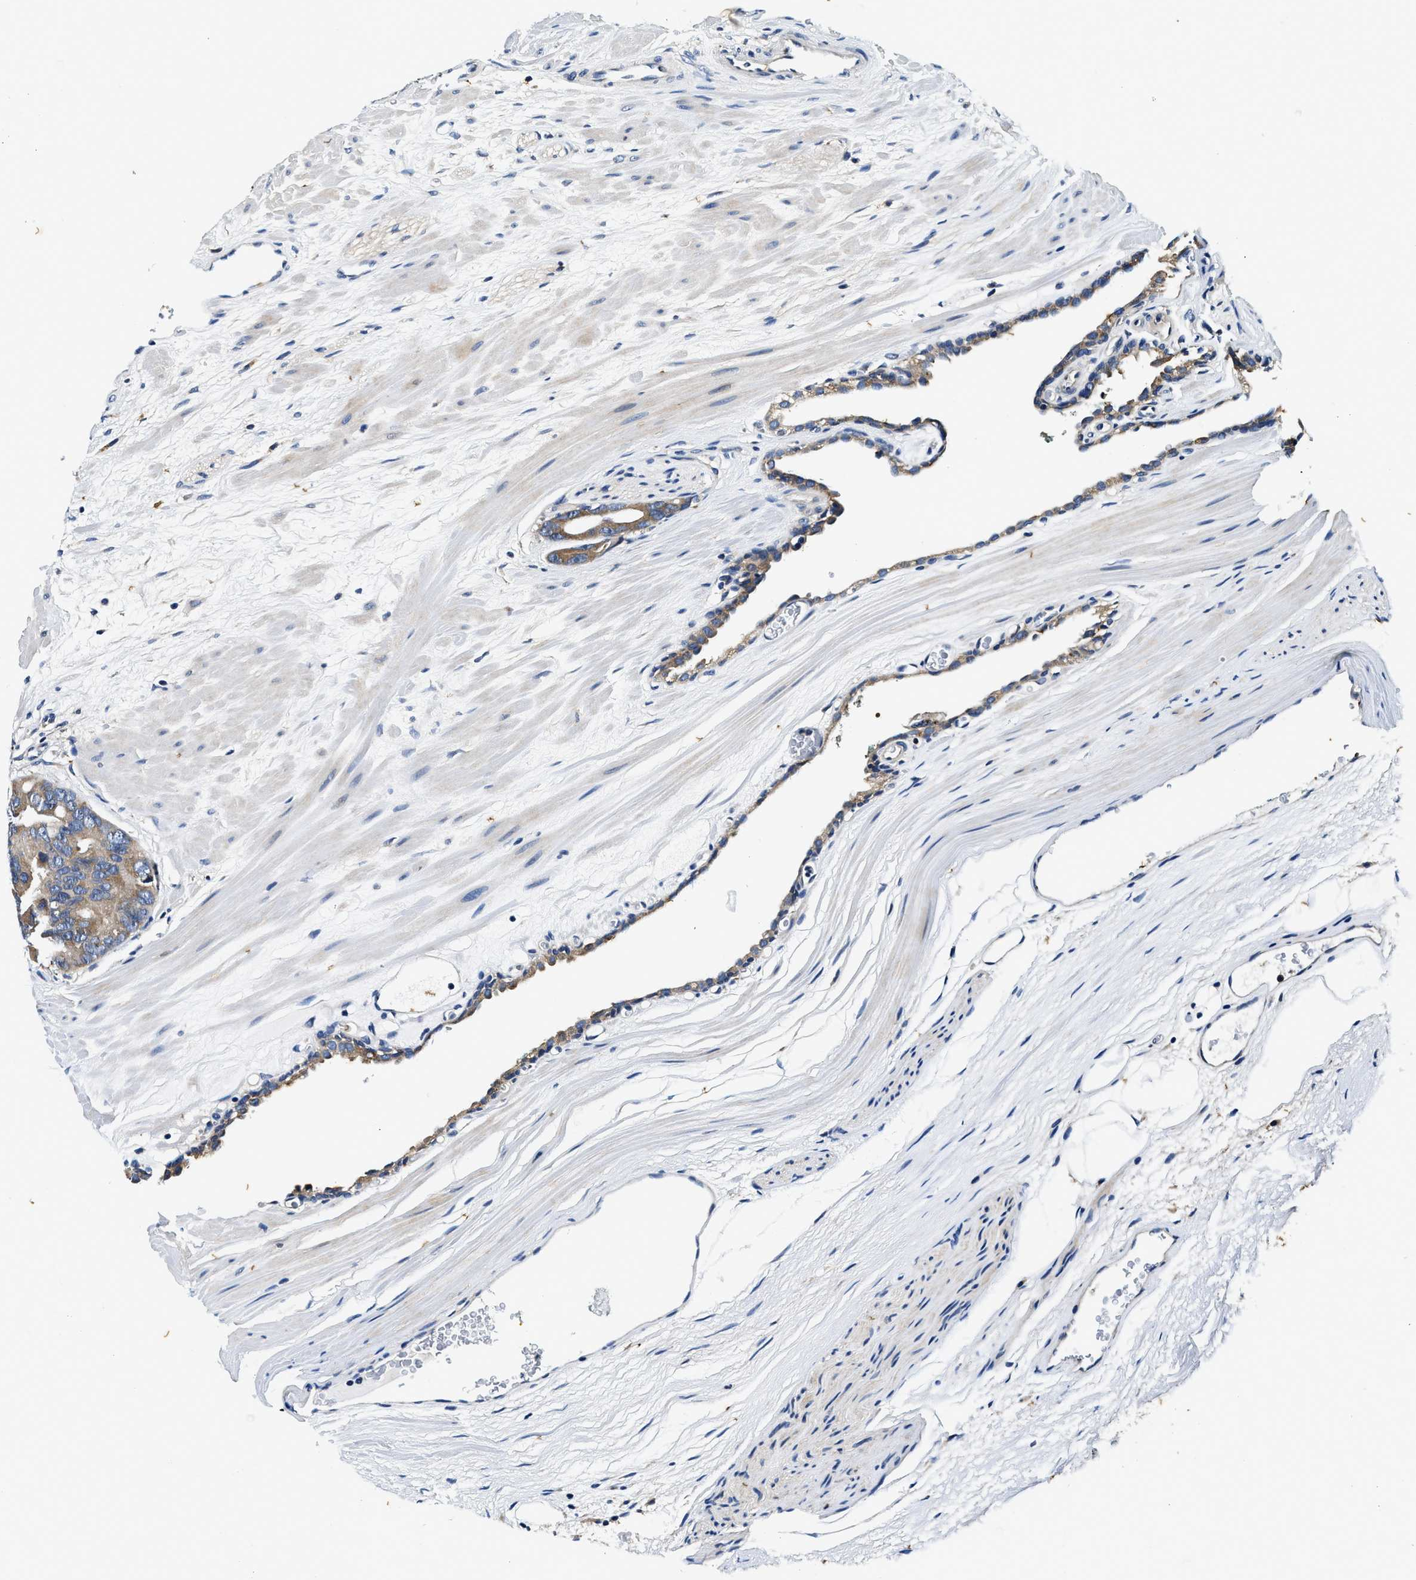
{"staining": {"intensity": "weak", "quantity": ">75%", "location": "cytoplasmic/membranous"}, "tissue": "prostate cancer", "cell_type": "Tumor cells", "image_type": "cancer", "snomed": [{"axis": "morphology", "description": "Adenocarcinoma, Medium grade"}, {"axis": "topography", "description": "Prostate"}], "caption": "Immunohistochemical staining of human medium-grade adenocarcinoma (prostate) exhibits low levels of weak cytoplasmic/membranous staining in about >75% of tumor cells. The staining was performed using DAB (3,3'-diaminobenzidine), with brown indicating positive protein expression. Nuclei are stained blue with hematoxylin.", "gene": "PI4KB", "patient": {"sex": "male", "age": 53}}